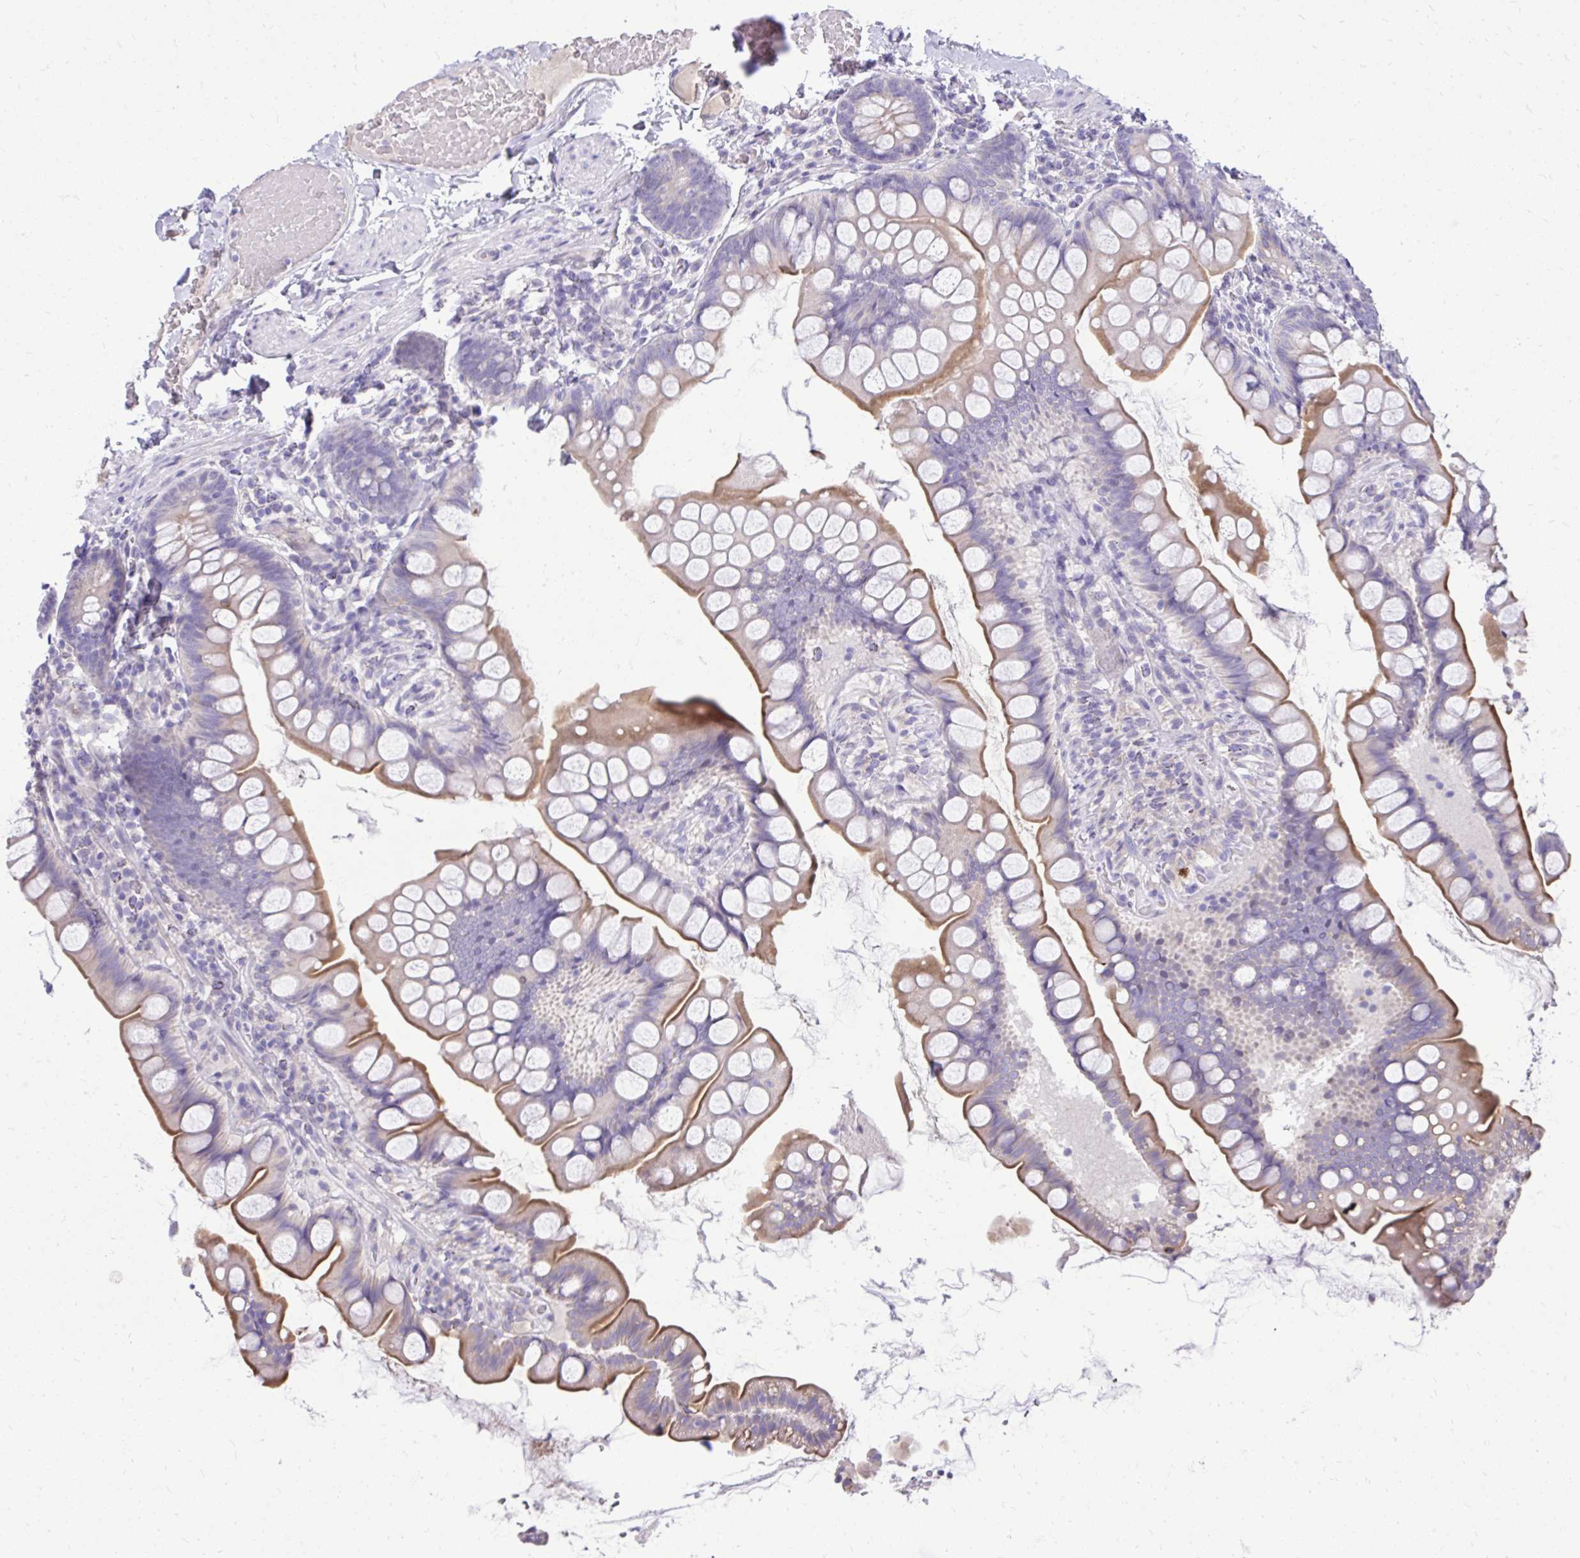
{"staining": {"intensity": "moderate", "quantity": "25%-75%", "location": "cytoplasmic/membranous"}, "tissue": "small intestine", "cell_type": "Glandular cells", "image_type": "normal", "snomed": [{"axis": "morphology", "description": "Normal tissue, NOS"}, {"axis": "topography", "description": "Small intestine"}], "caption": "IHC micrograph of normal small intestine: human small intestine stained using immunohistochemistry (IHC) exhibits medium levels of moderate protein expression localized specifically in the cytoplasmic/membranous of glandular cells, appearing as a cytoplasmic/membranous brown color.", "gene": "NNMT", "patient": {"sex": "male", "age": 70}}